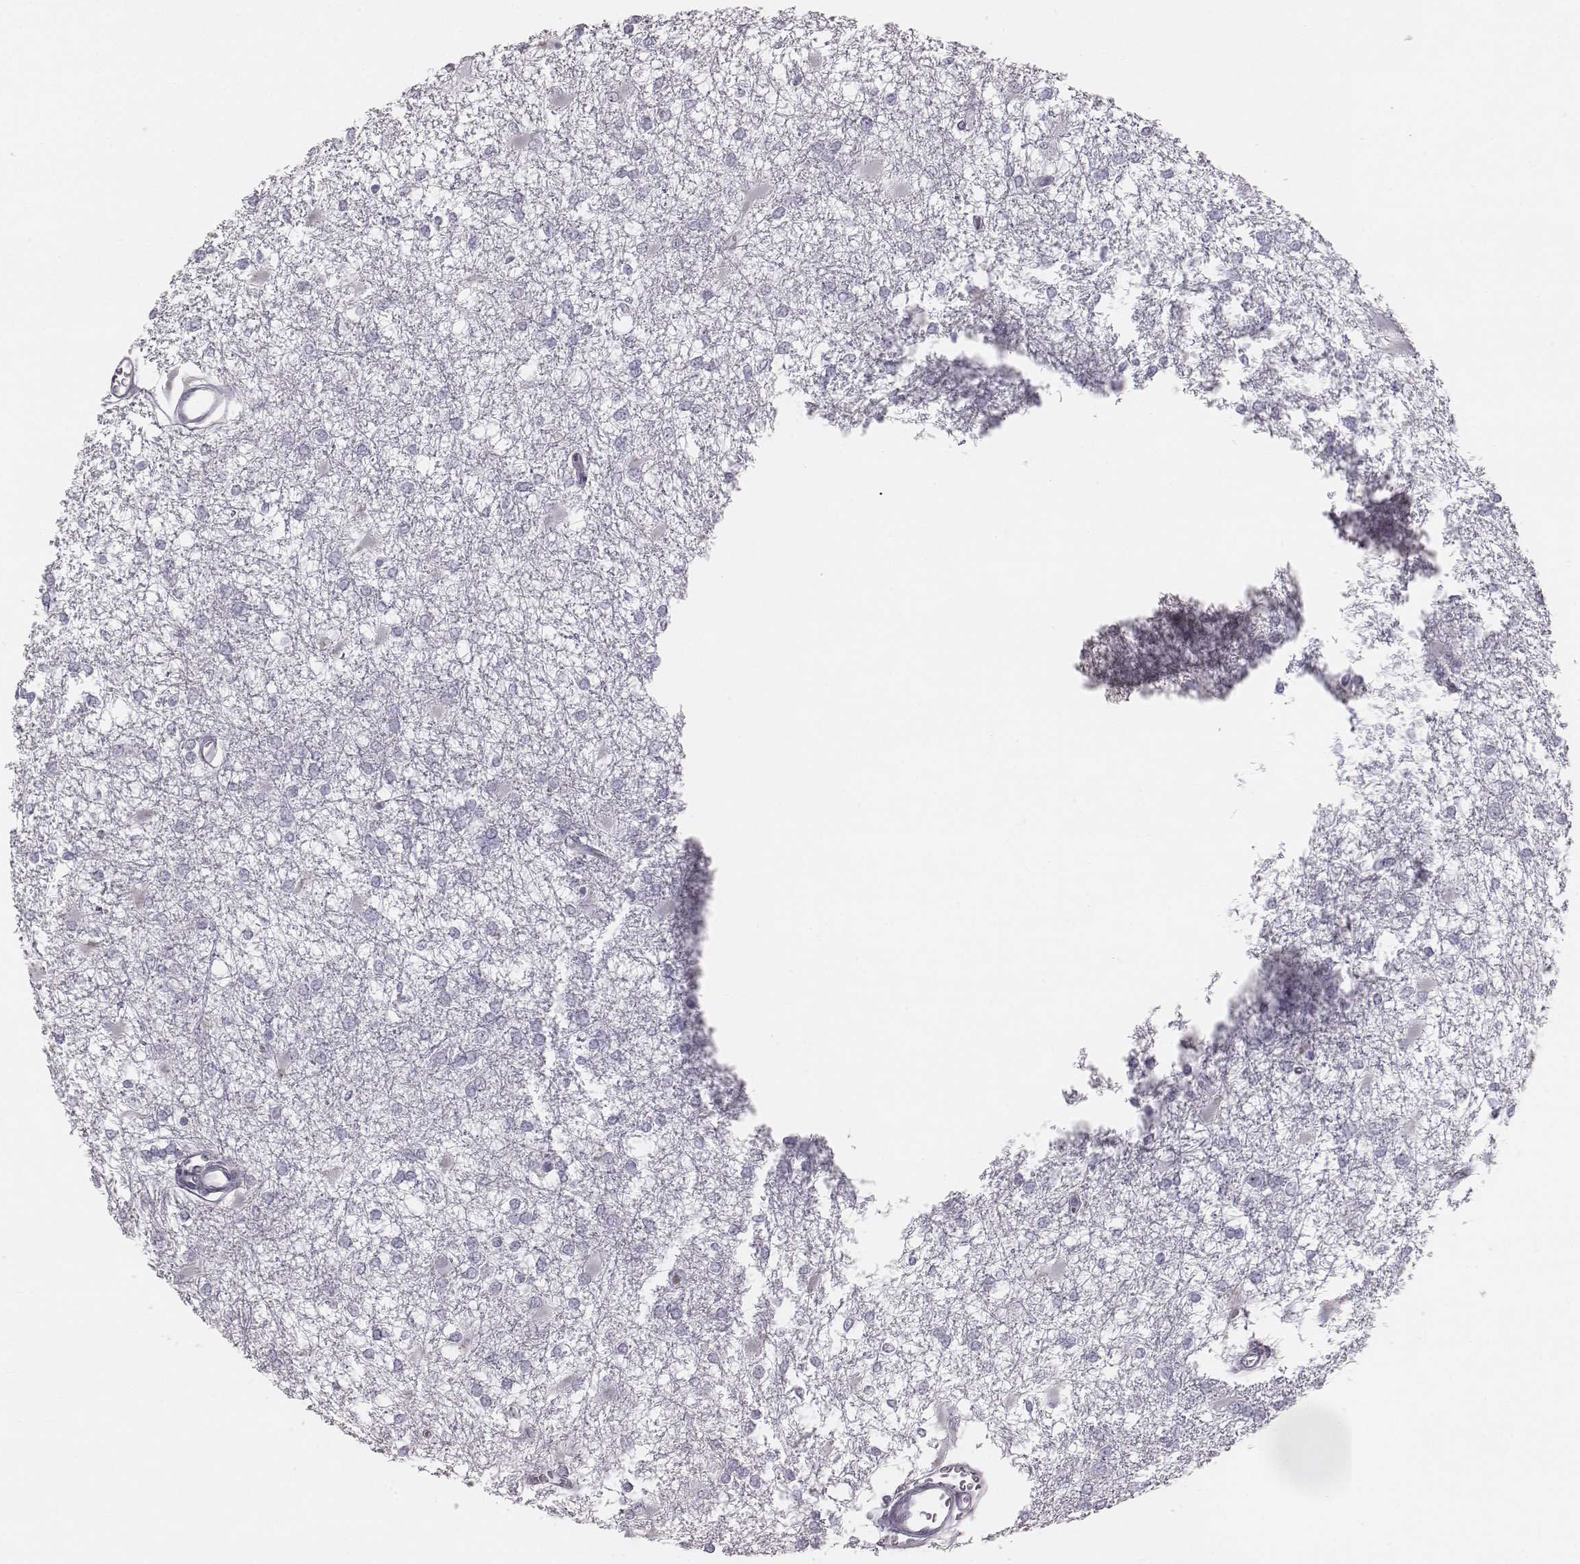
{"staining": {"intensity": "negative", "quantity": "none", "location": "none"}, "tissue": "glioma", "cell_type": "Tumor cells", "image_type": "cancer", "snomed": [{"axis": "morphology", "description": "Glioma, malignant, High grade"}, {"axis": "topography", "description": "Cerebral cortex"}], "caption": "High magnification brightfield microscopy of malignant high-grade glioma stained with DAB (3,3'-diaminobenzidine) (brown) and counterstained with hematoxylin (blue): tumor cells show no significant expression. The staining was performed using DAB (3,3'-diaminobenzidine) to visualize the protein expression in brown, while the nuclei were stained in blue with hematoxylin (Magnification: 20x).", "gene": "C6orf58", "patient": {"sex": "male", "age": 79}}